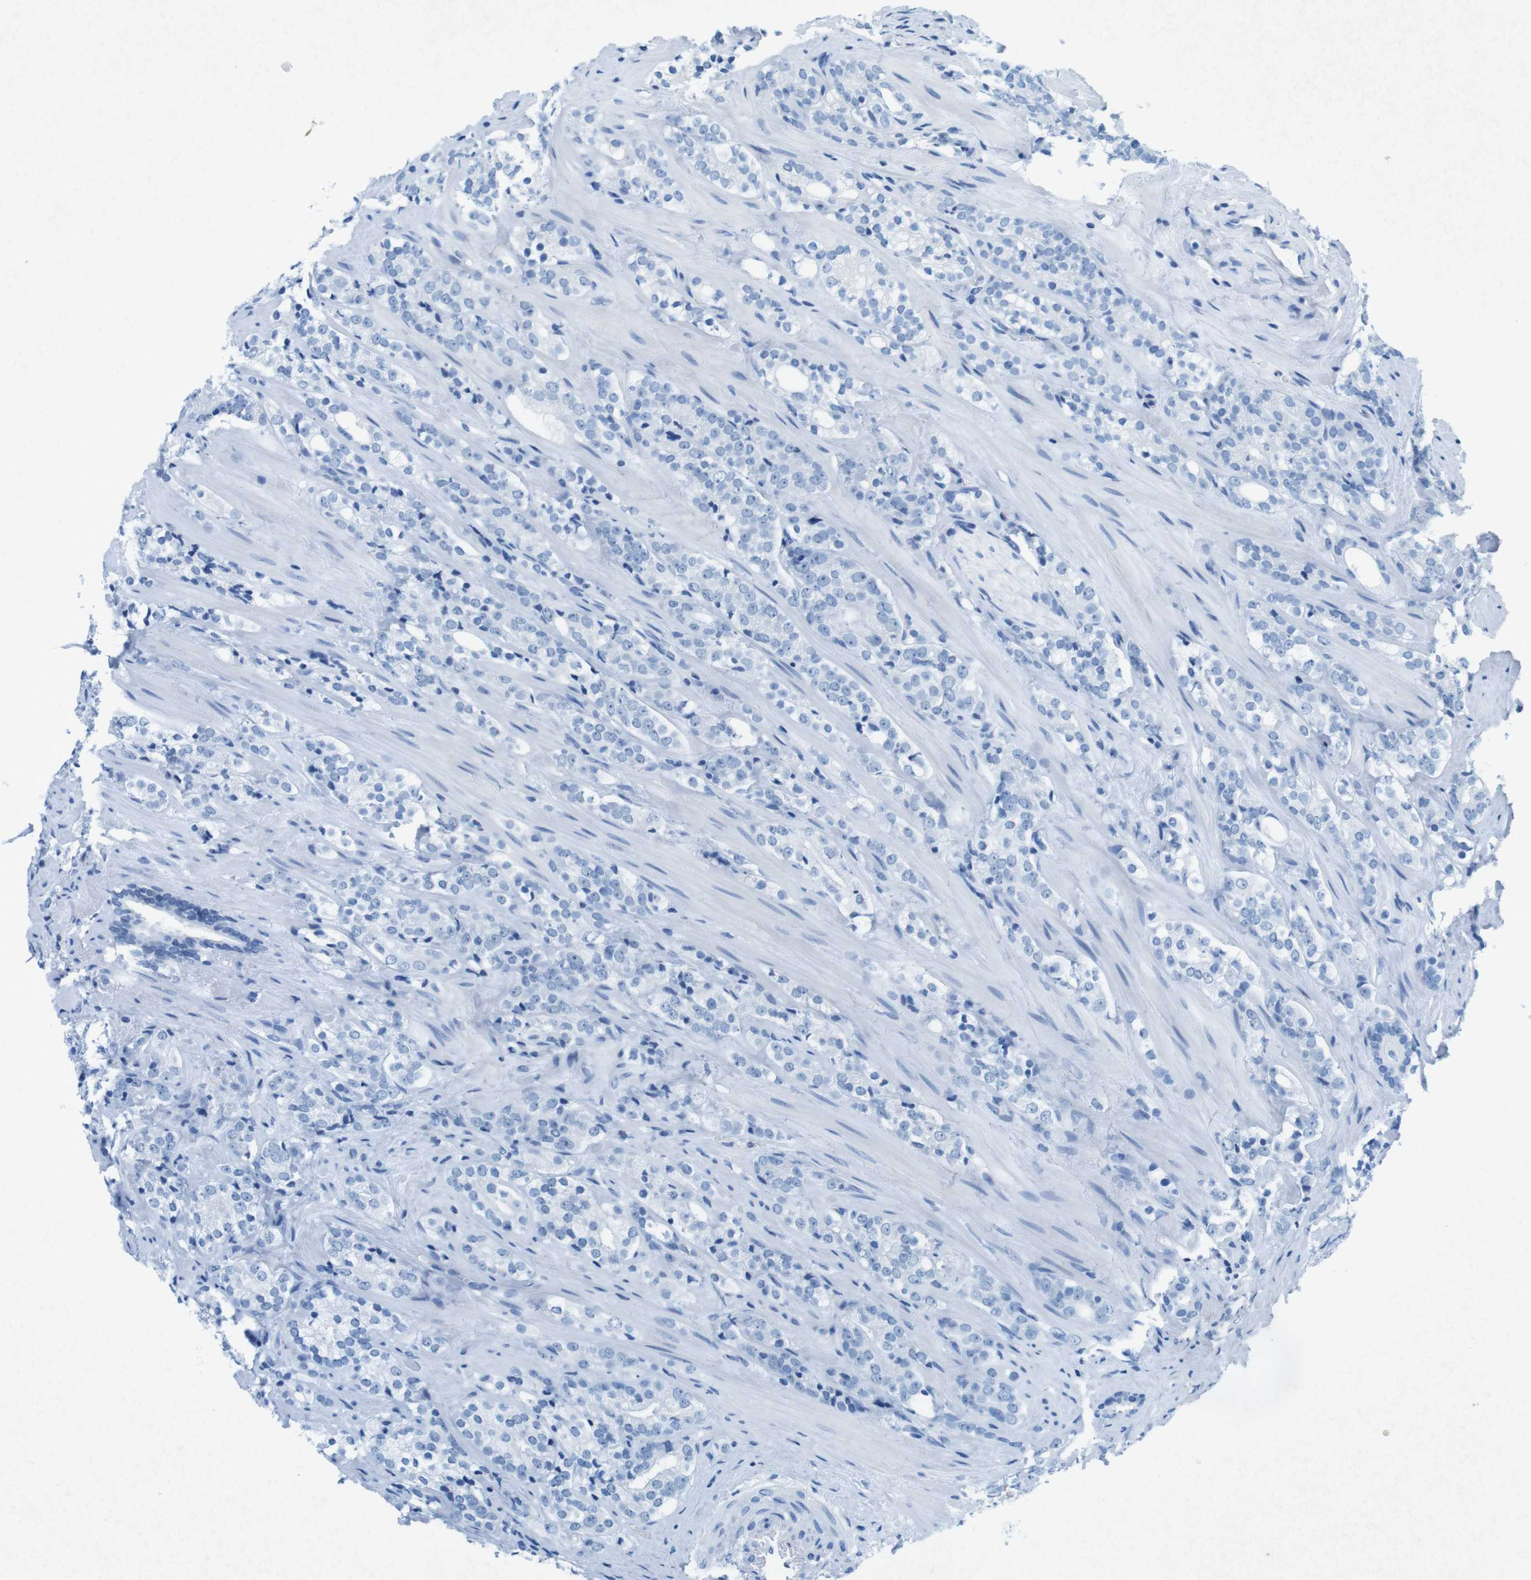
{"staining": {"intensity": "negative", "quantity": "none", "location": "none"}, "tissue": "prostate cancer", "cell_type": "Tumor cells", "image_type": "cancer", "snomed": [{"axis": "morphology", "description": "Adenocarcinoma, High grade"}, {"axis": "topography", "description": "Prostate"}], "caption": "IHC image of neoplastic tissue: prostate cancer (high-grade adenocarcinoma) stained with DAB demonstrates no significant protein expression in tumor cells.", "gene": "CTAG1B", "patient": {"sex": "male", "age": 71}}